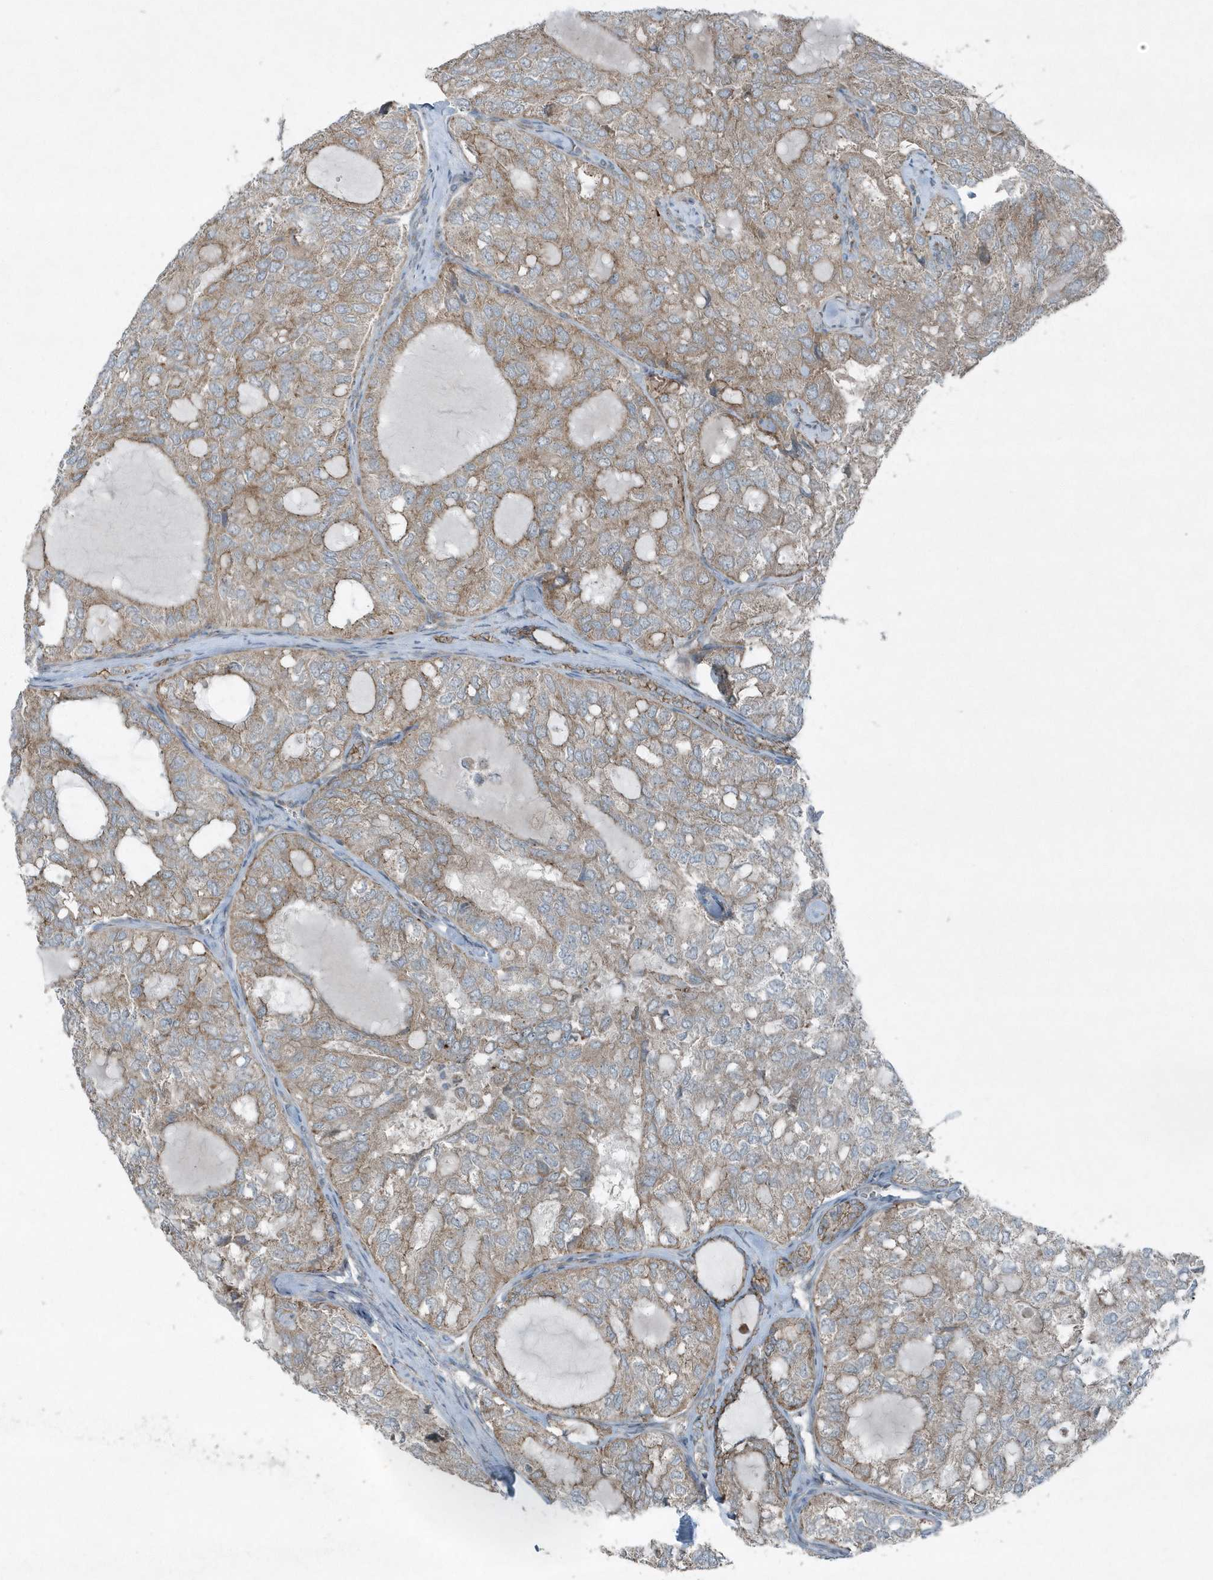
{"staining": {"intensity": "weak", "quantity": "25%-75%", "location": "cytoplasmic/membranous"}, "tissue": "thyroid cancer", "cell_type": "Tumor cells", "image_type": "cancer", "snomed": [{"axis": "morphology", "description": "Follicular adenoma carcinoma, NOS"}, {"axis": "topography", "description": "Thyroid gland"}], "caption": "This is an image of immunohistochemistry staining of thyroid follicular adenoma carcinoma, which shows weak expression in the cytoplasmic/membranous of tumor cells.", "gene": "GCC2", "patient": {"sex": "male", "age": 75}}